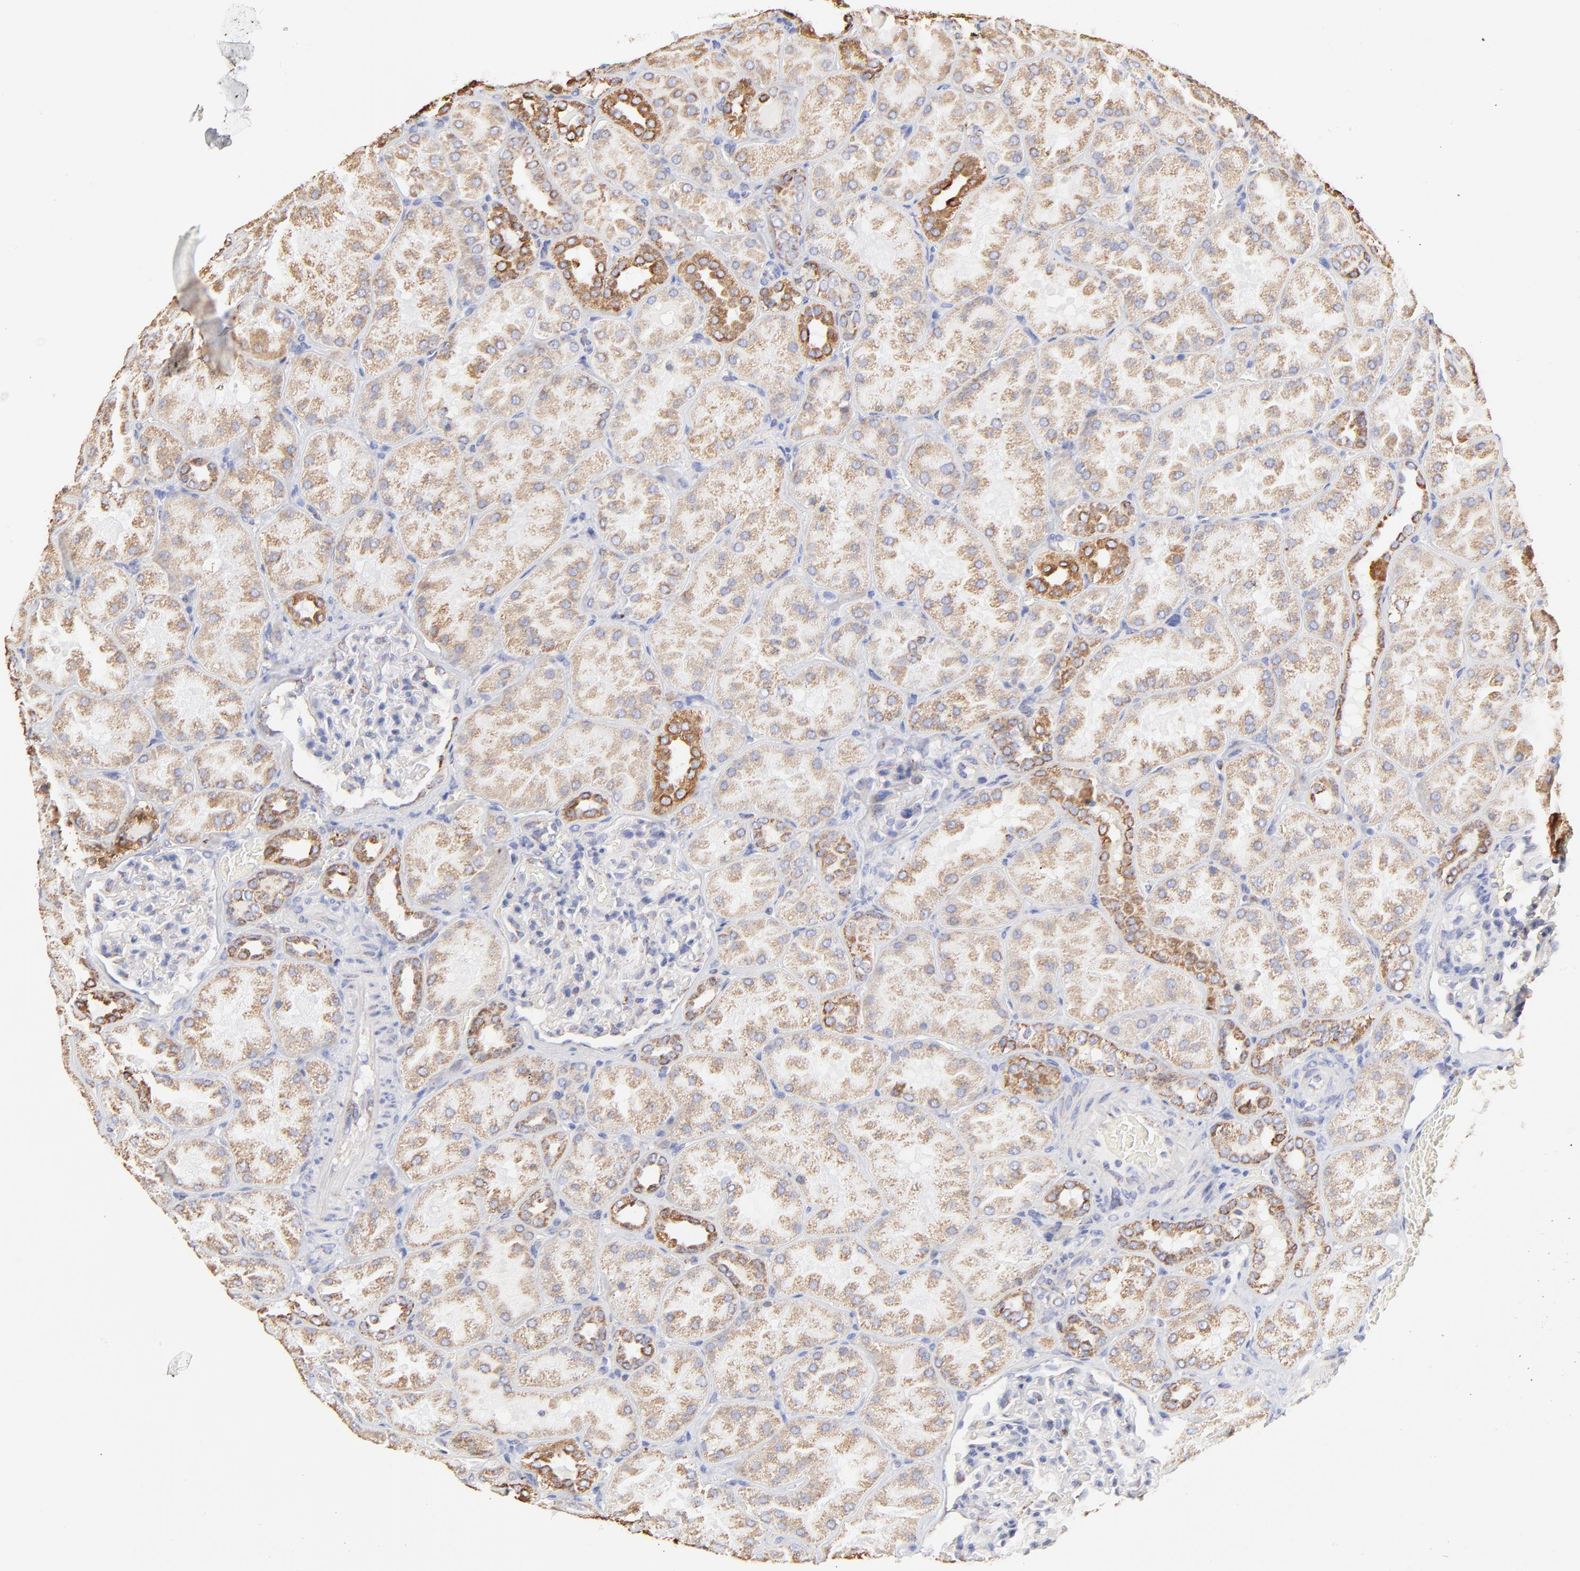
{"staining": {"intensity": "moderate", "quantity": "<25%", "location": "cytoplasmic/membranous"}, "tissue": "kidney", "cell_type": "Cells in glomeruli", "image_type": "normal", "snomed": [{"axis": "morphology", "description": "Normal tissue, NOS"}, {"axis": "topography", "description": "Kidney"}], "caption": "A high-resolution image shows IHC staining of unremarkable kidney, which reveals moderate cytoplasmic/membranous expression in approximately <25% of cells in glomeruli. Using DAB (3,3'-diaminobenzidine) (brown) and hematoxylin (blue) stains, captured at high magnification using brightfield microscopy.", "gene": "COX4I1", "patient": {"sex": "male", "age": 28}}